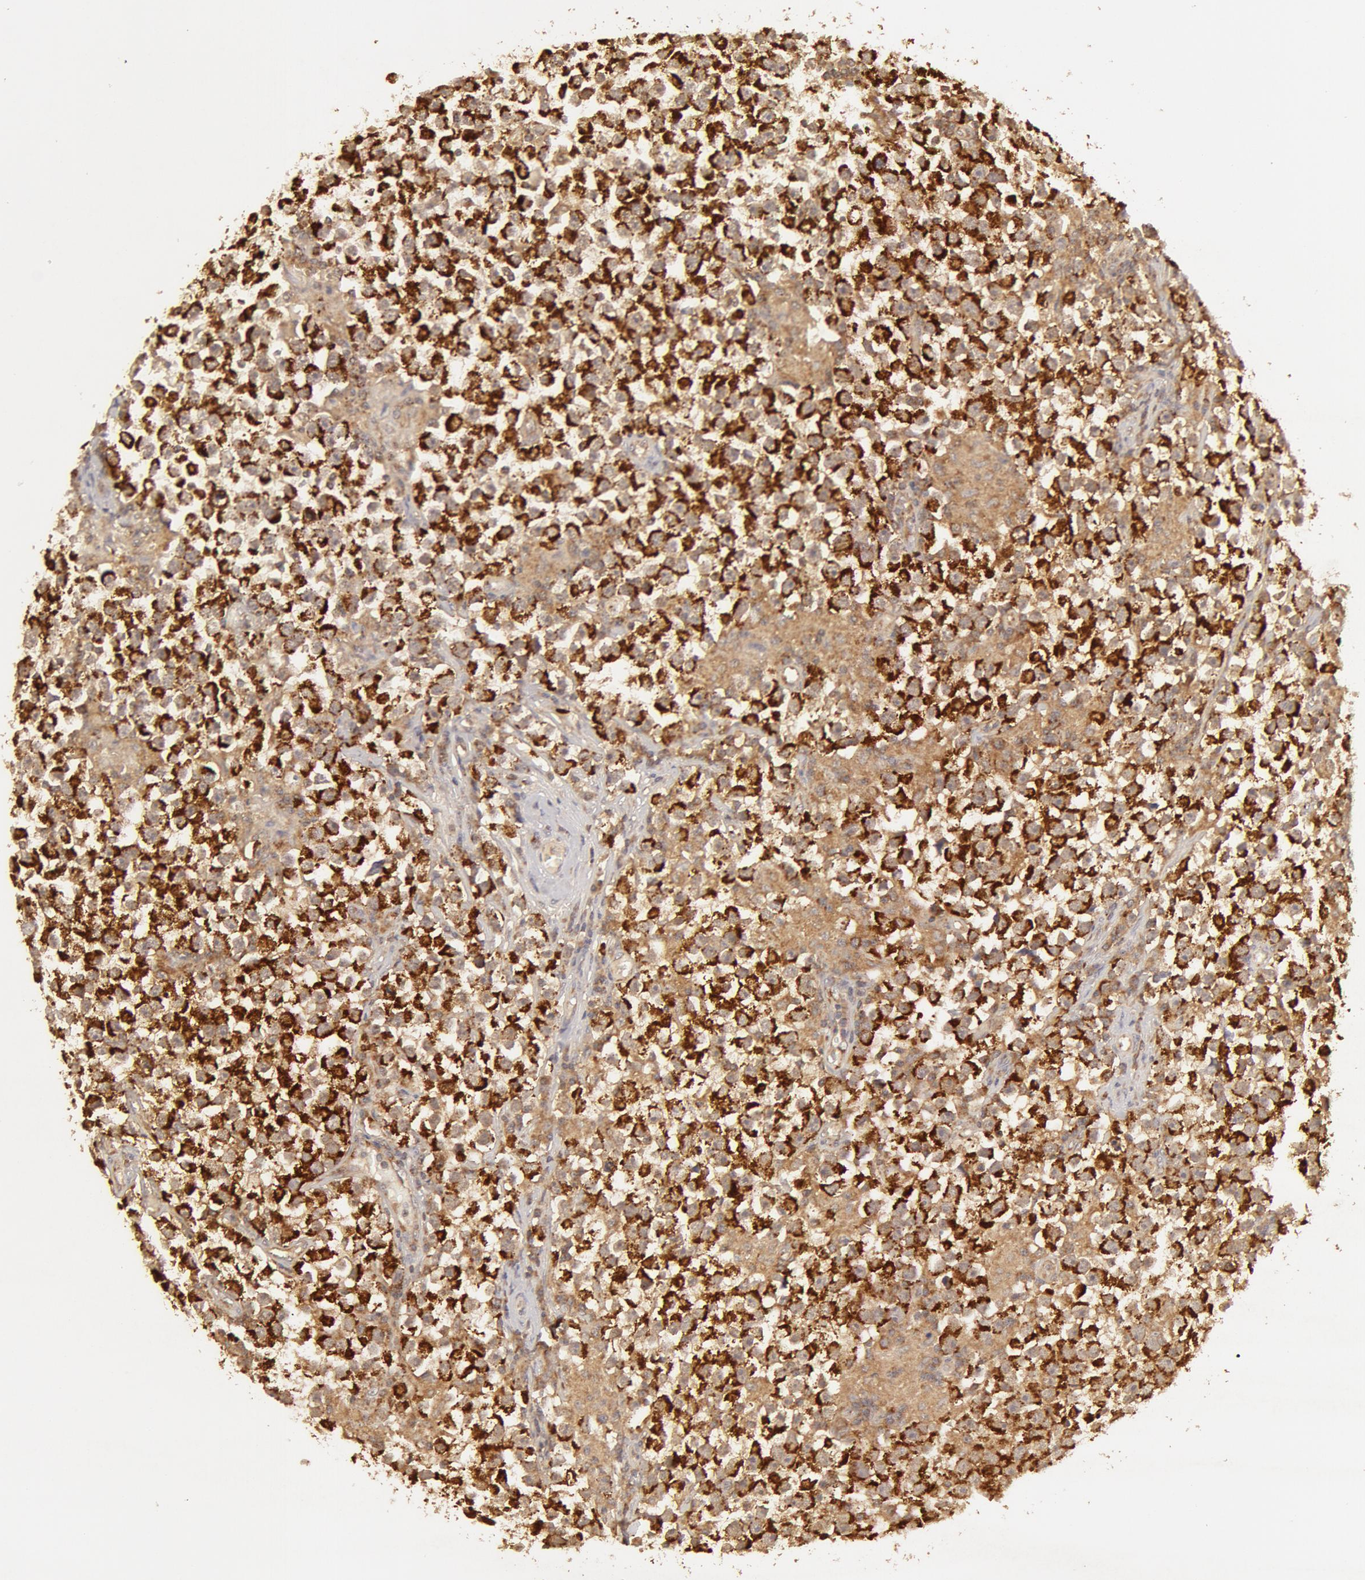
{"staining": {"intensity": "strong", "quantity": ">75%", "location": "cytoplasmic/membranous"}, "tissue": "testis cancer", "cell_type": "Tumor cells", "image_type": "cancer", "snomed": [{"axis": "morphology", "description": "Seminoma, NOS"}, {"axis": "topography", "description": "Testis"}], "caption": "A high amount of strong cytoplasmic/membranous expression is identified in approximately >75% of tumor cells in testis seminoma tissue.", "gene": "ADPRH", "patient": {"sex": "male", "age": 33}}